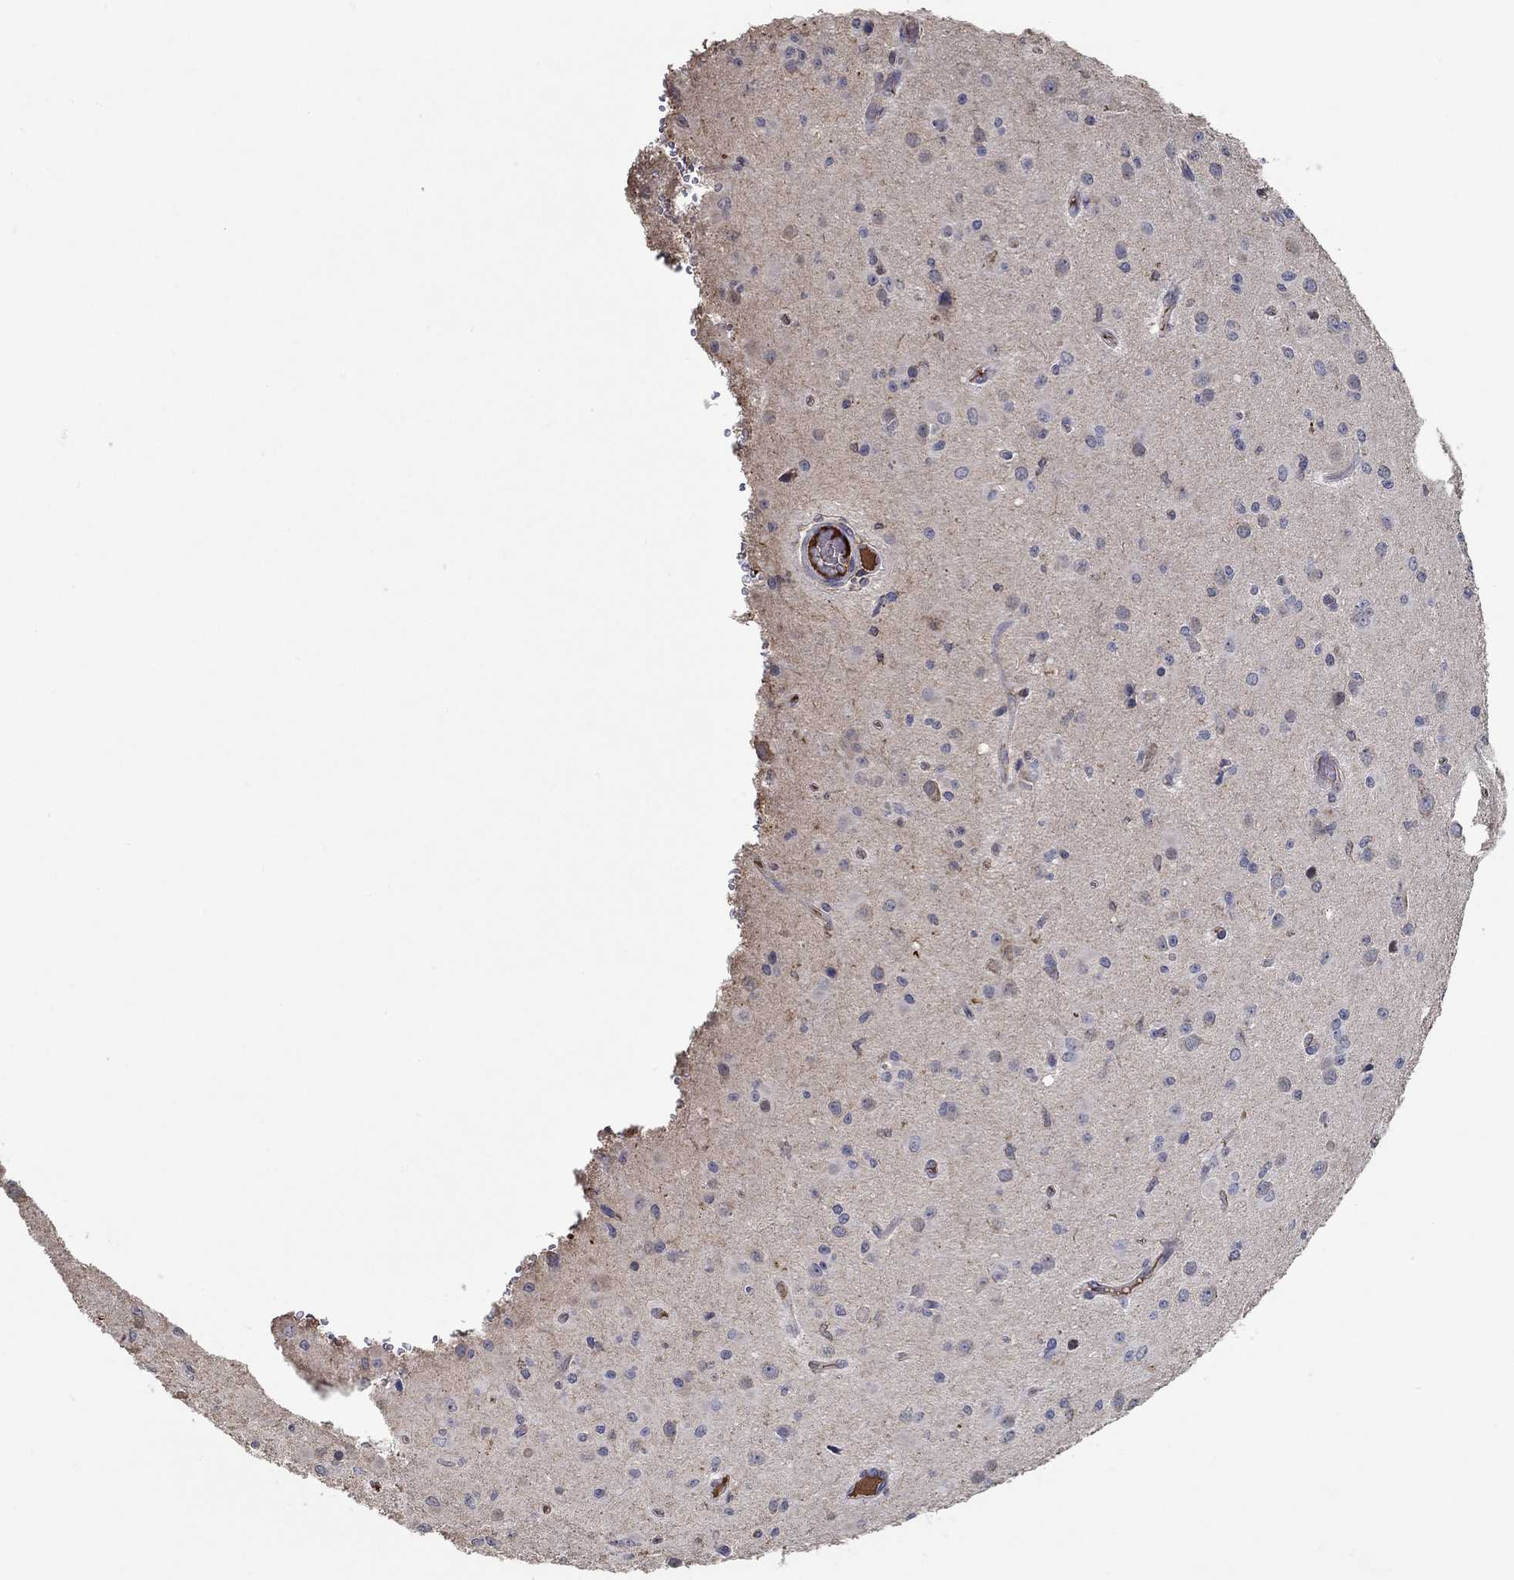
{"staining": {"intensity": "negative", "quantity": "none", "location": "none"}, "tissue": "glioma", "cell_type": "Tumor cells", "image_type": "cancer", "snomed": [{"axis": "morphology", "description": "Glioma, malignant, Low grade"}, {"axis": "topography", "description": "Brain"}], "caption": "Glioma was stained to show a protein in brown. There is no significant staining in tumor cells. Brightfield microscopy of immunohistochemistry (IHC) stained with DAB (brown) and hematoxylin (blue), captured at high magnification.", "gene": "IL10", "patient": {"sex": "female", "age": 45}}